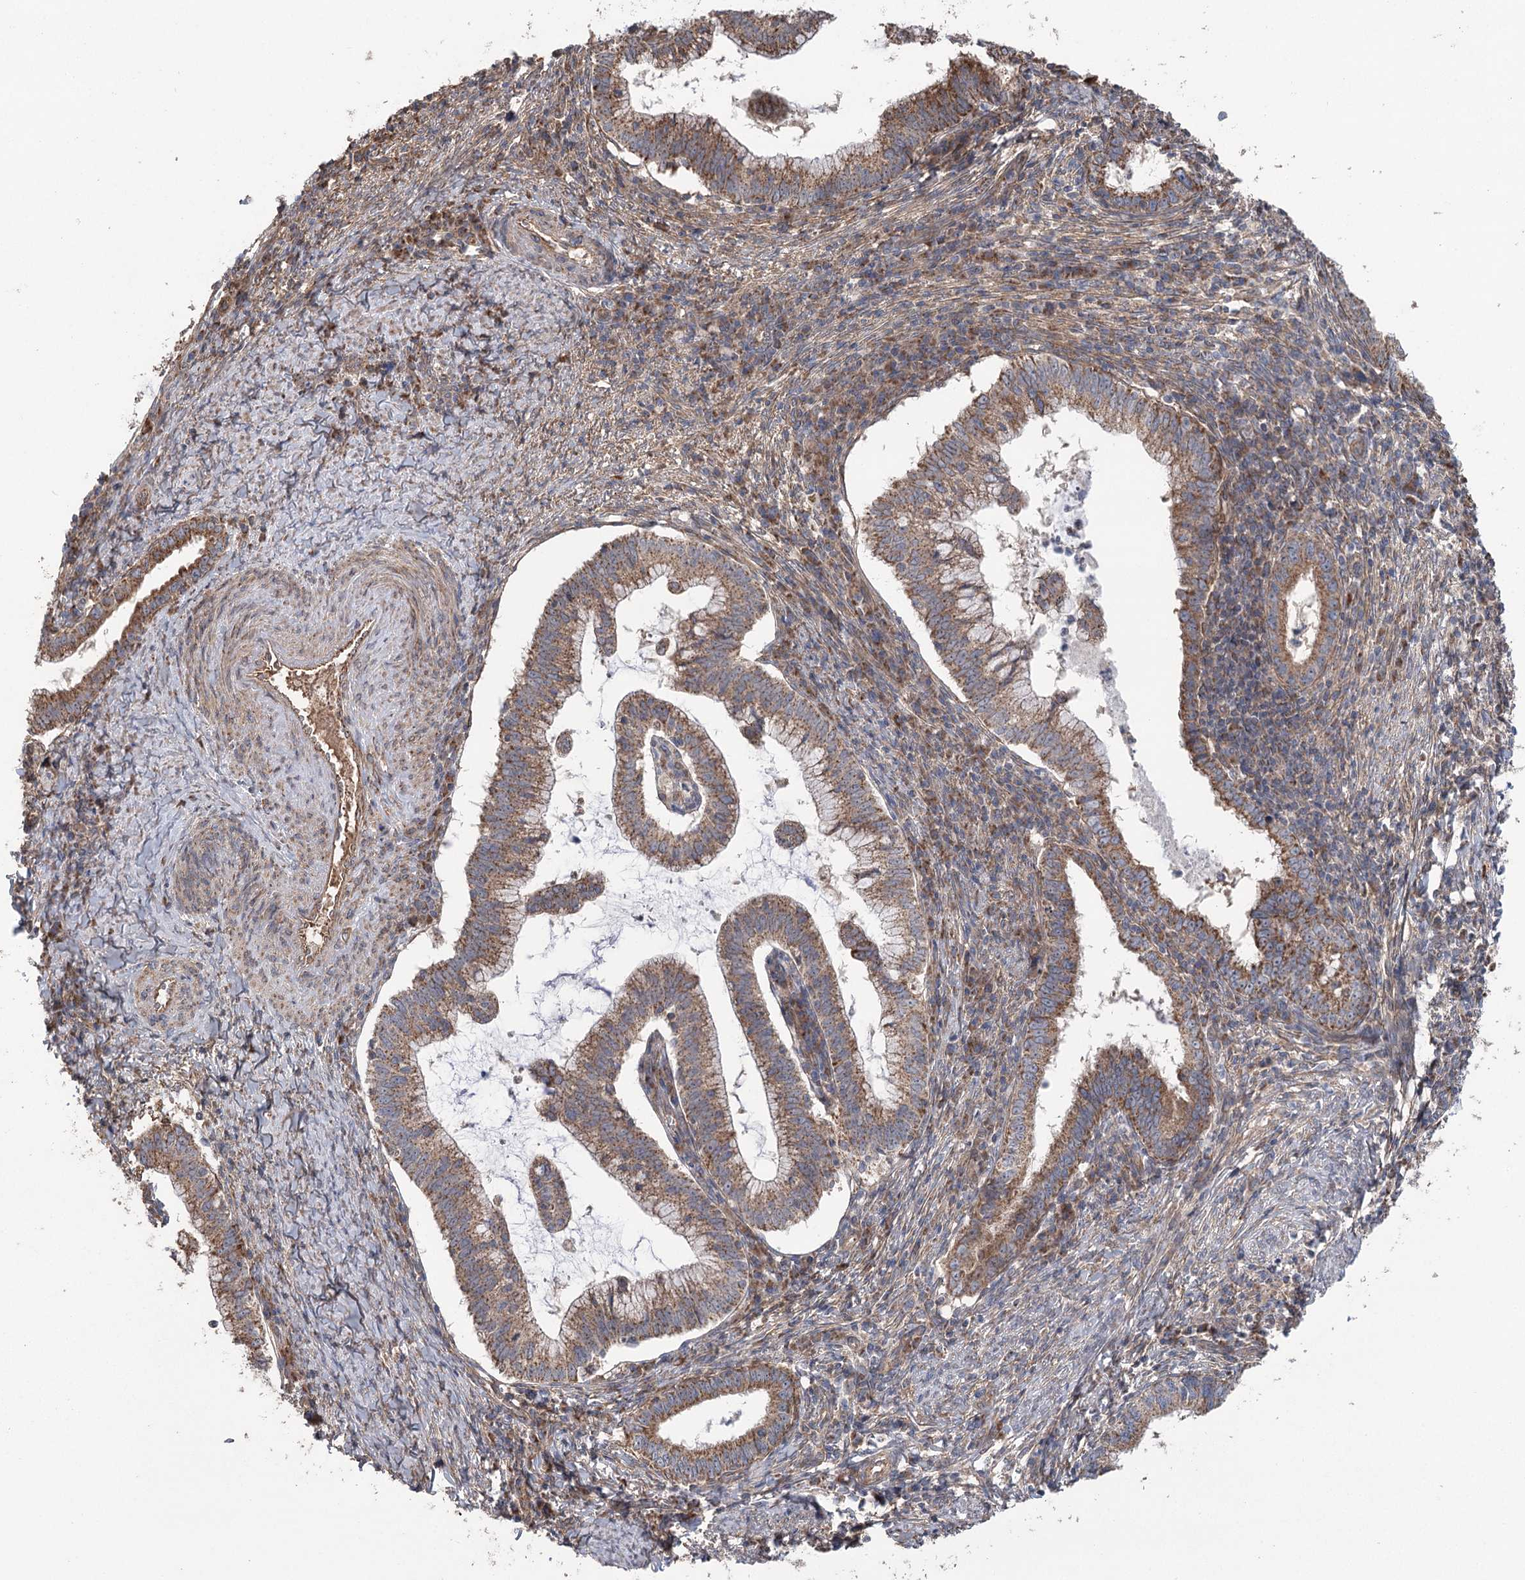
{"staining": {"intensity": "moderate", "quantity": ">75%", "location": "cytoplasmic/membranous"}, "tissue": "cervical cancer", "cell_type": "Tumor cells", "image_type": "cancer", "snomed": [{"axis": "morphology", "description": "Adenocarcinoma, NOS"}, {"axis": "topography", "description": "Cervix"}], "caption": "Protein expression analysis of human adenocarcinoma (cervical) reveals moderate cytoplasmic/membranous staining in about >75% of tumor cells.", "gene": "RWDD4", "patient": {"sex": "female", "age": 36}}